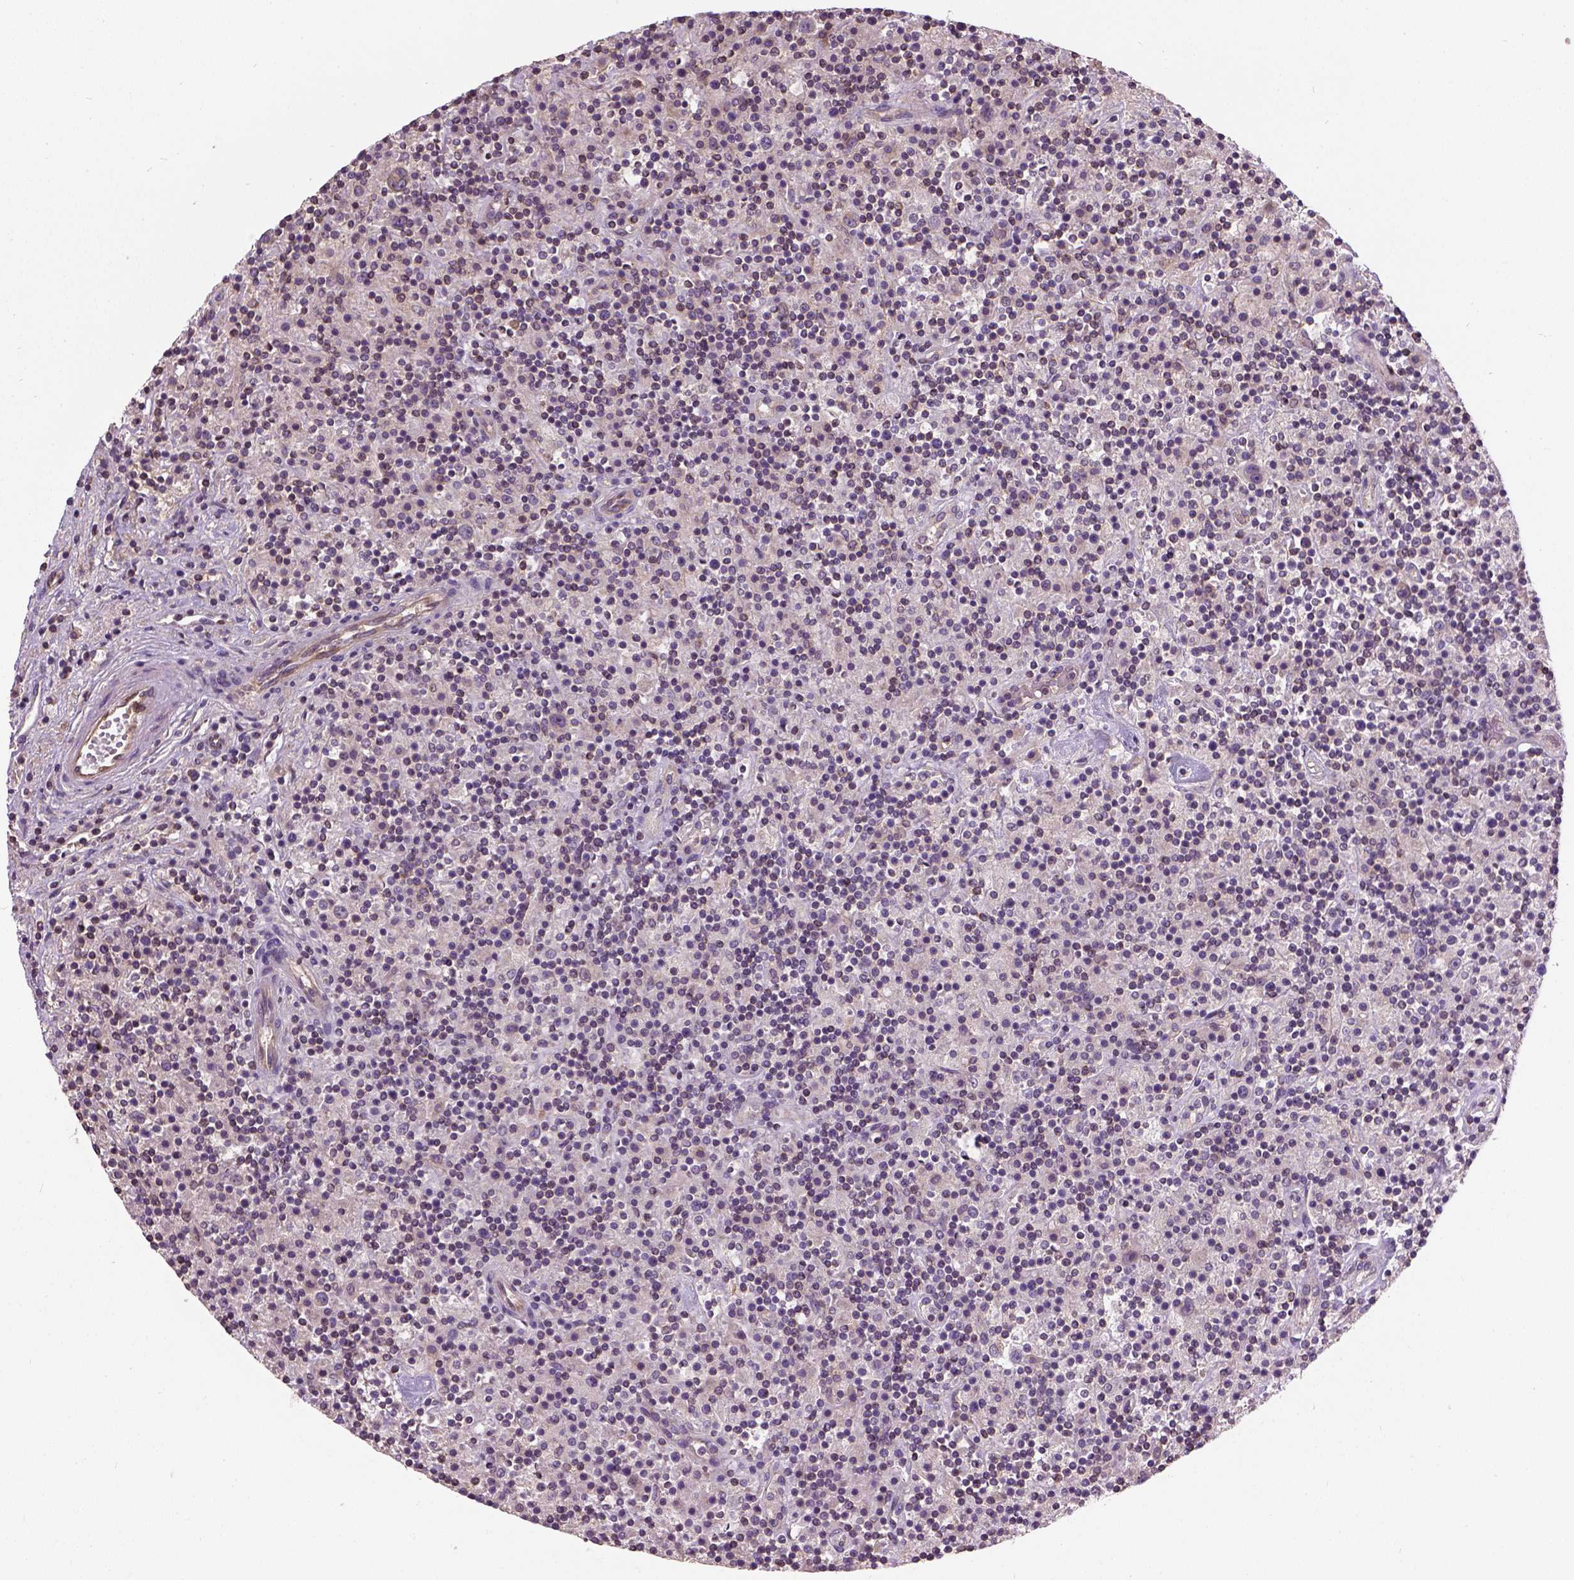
{"staining": {"intensity": "weak", "quantity": "25%-75%", "location": "cytoplasmic/membranous"}, "tissue": "lymphoma", "cell_type": "Tumor cells", "image_type": "cancer", "snomed": [{"axis": "morphology", "description": "Hodgkin's disease, NOS"}, {"axis": "topography", "description": "Lymph node"}], "caption": "DAB (3,3'-diaminobenzidine) immunohistochemical staining of lymphoma demonstrates weak cytoplasmic/membranous protein expression in about 25%-75% of tumor cells.", "gene": "CRACR2A", "patient": {"sex": "male", "age": 70}}